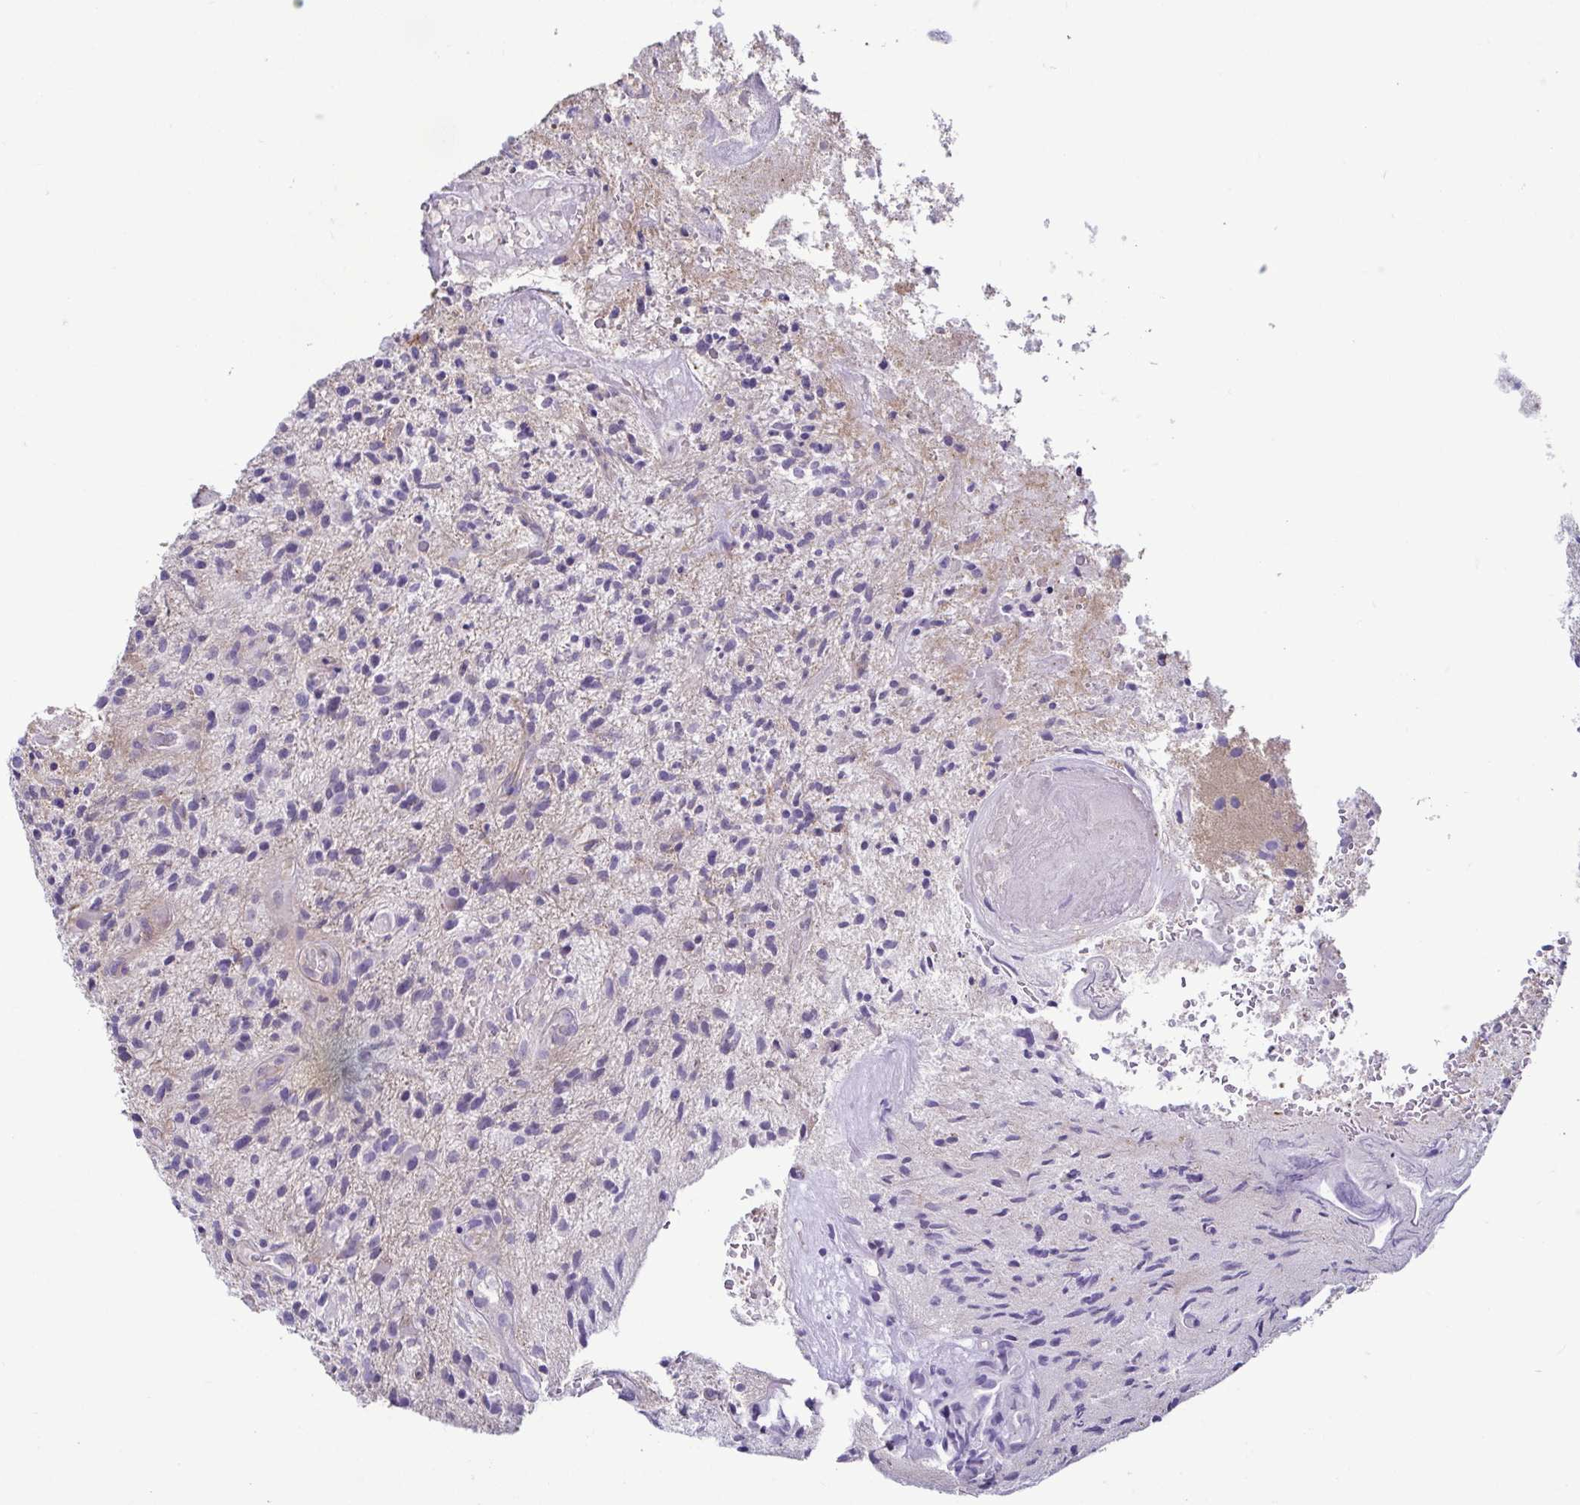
{"staining": {"intensity": "negative", "quantity": "none", "location": "none"}, "tissue": "glioma", "cell_type": "Tumor cells", "image_type": "cancer", "snomed": [{"axis": "morphology", "description": "Glioma, malignant, High grade"}, {"axis": "topography", "description": "Brain"}], "caption": "The immunohistochemistry micrograph has no significant staining in tumor cells of glioma tissue.", "gene": "CASP14", "patient": {"sex": "male", "age": 55}}